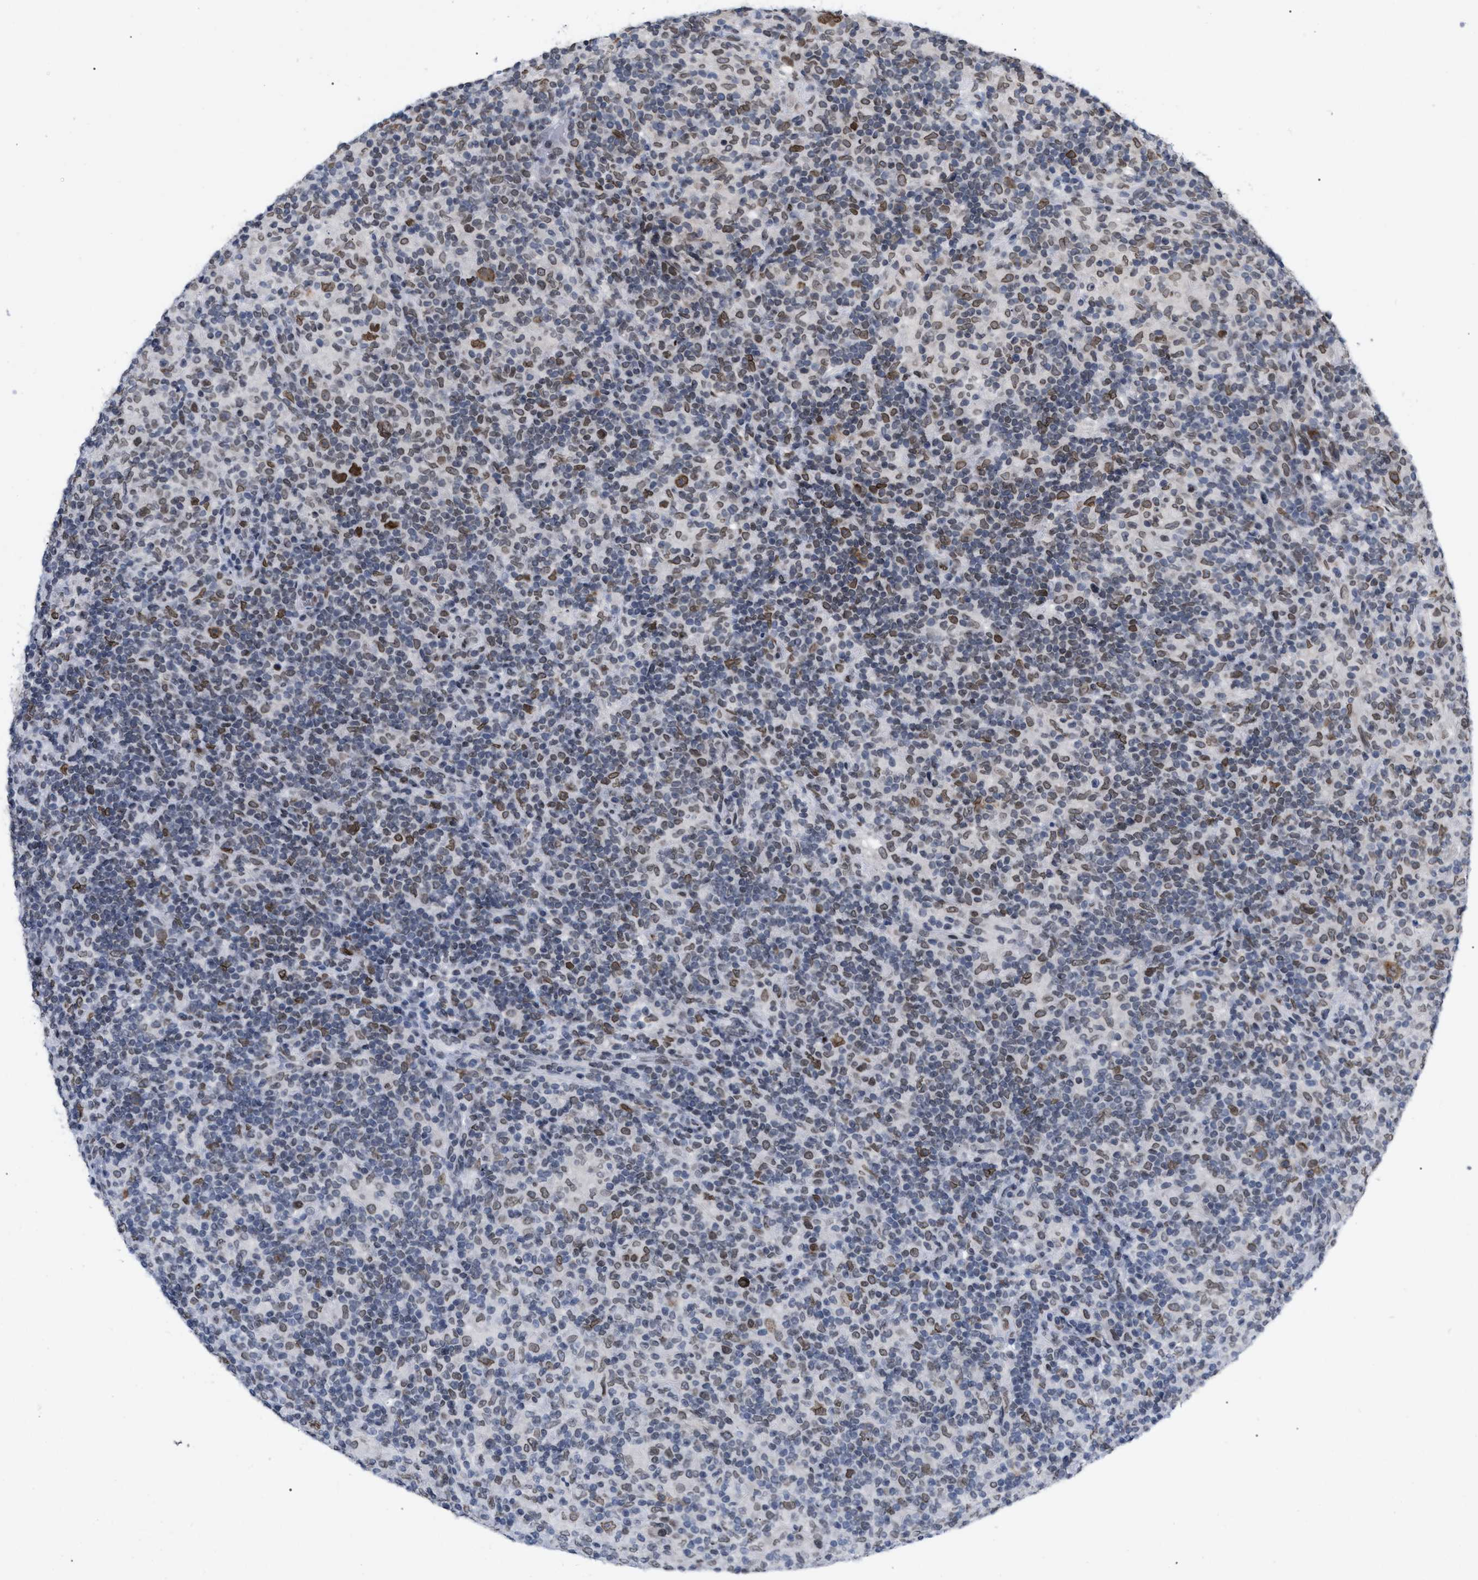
{"staining": {"intensity": "moderate", "quantity": ">75%", "location": "cytoplasmic/membranous,nuclear"}, "tissue": "lymphoma", "cell_type": "Tumor cells", "image_type": "cancer", "snomed": [{"axis": "morphology", "description": "Hodgkin's disease, NOS"}, {"axis": "topography", "description": "Lymph node"}], "caption": "This histopathology image shows immunohistochemistry staining of lymphoma, with medium moderate cytoplasmic/membranous and nuclear staining in about >75% of tumor cells.", "gene": "TPR", "patient": {"sex": "male", "age": 70}}